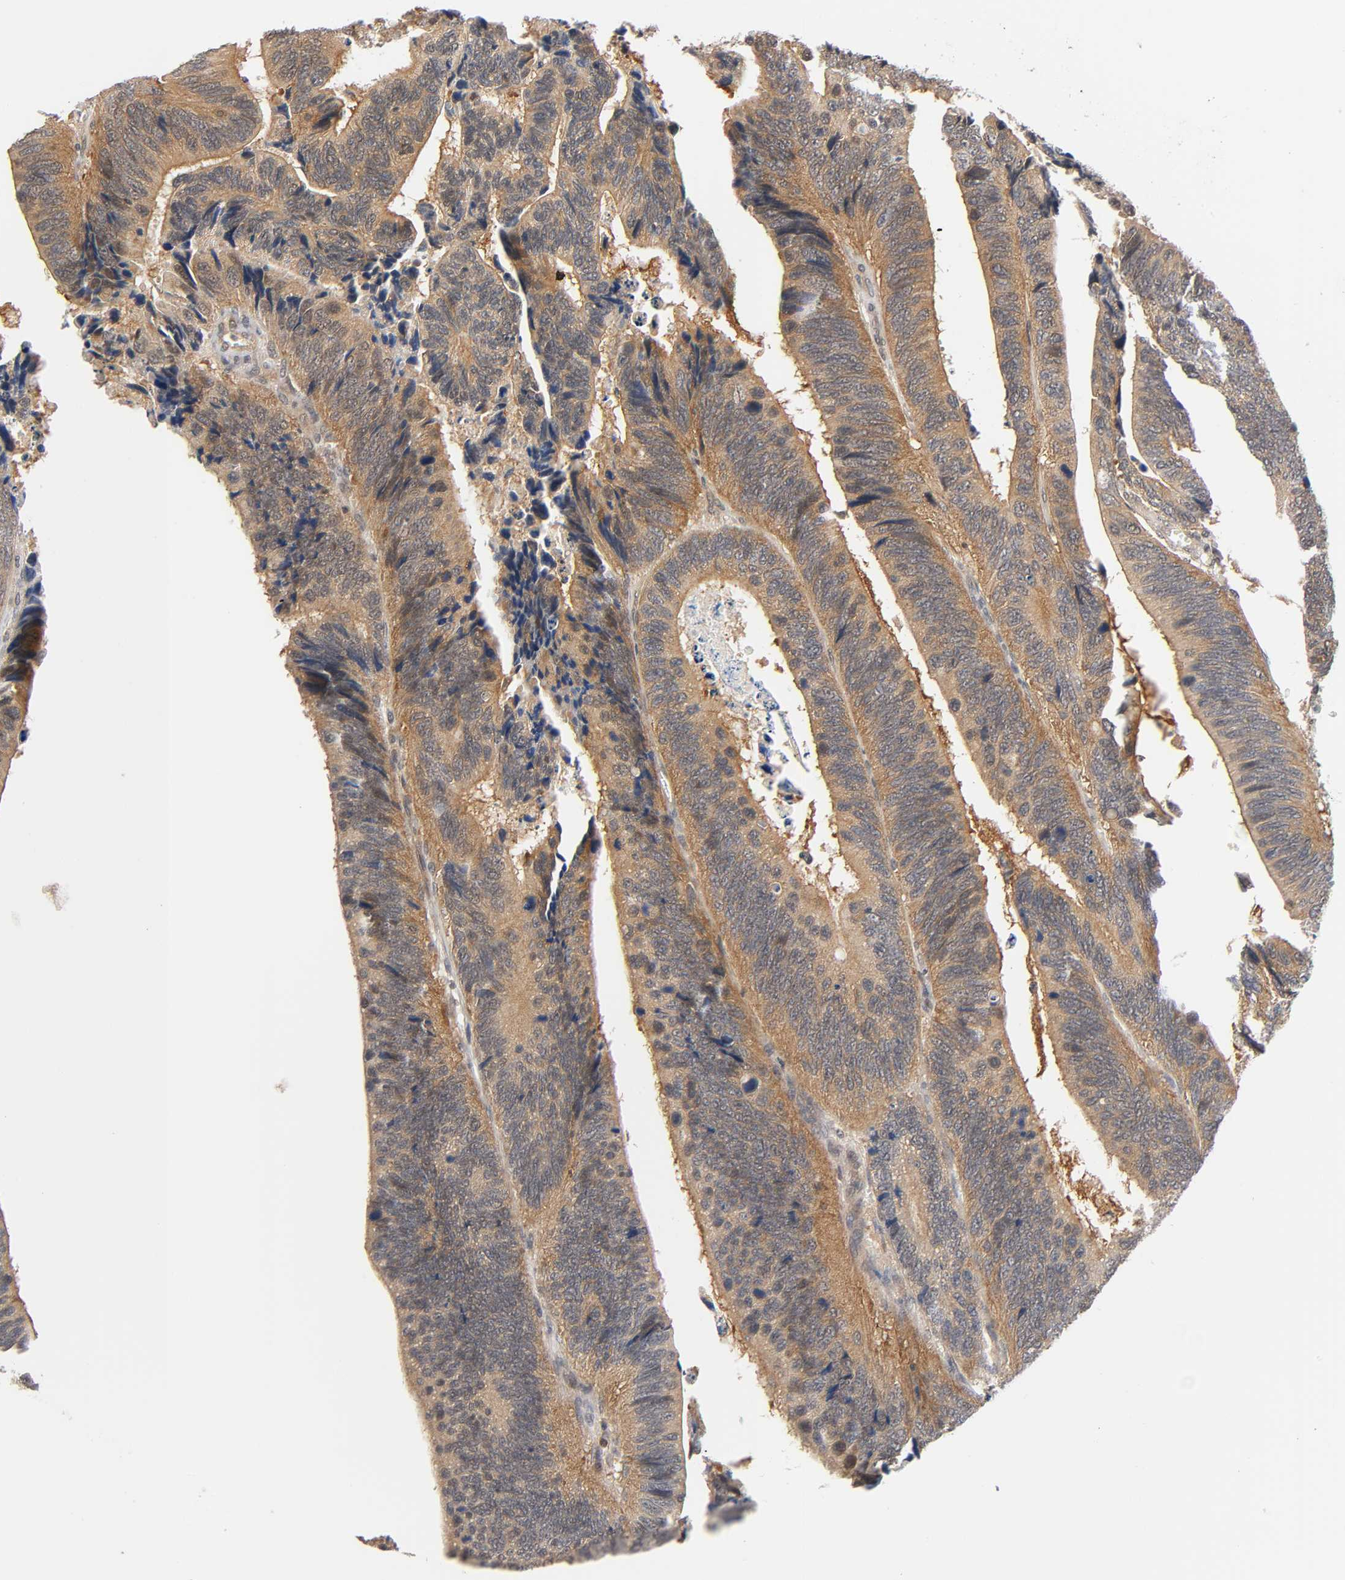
{"staining": {"intensity": "moderate", "quantity": ">75%", "location": "cytoplasmic/membranous"}, "tissue": "colorectal cancer", "cell_type": "Tumor cells", "image_type": "cancer", "snomed": [{"axis": "morphology", "description": "Adenocarcinoma, NOS"}, {"axis": "topography", "description": "Colon"}], "caption": "Adenocarcinoma (colorectal) stained with a protein marker displays moderate staining in tumor cells.", "gene": "PRKAB1", "patient": {"sex": "male", "age": 72}}